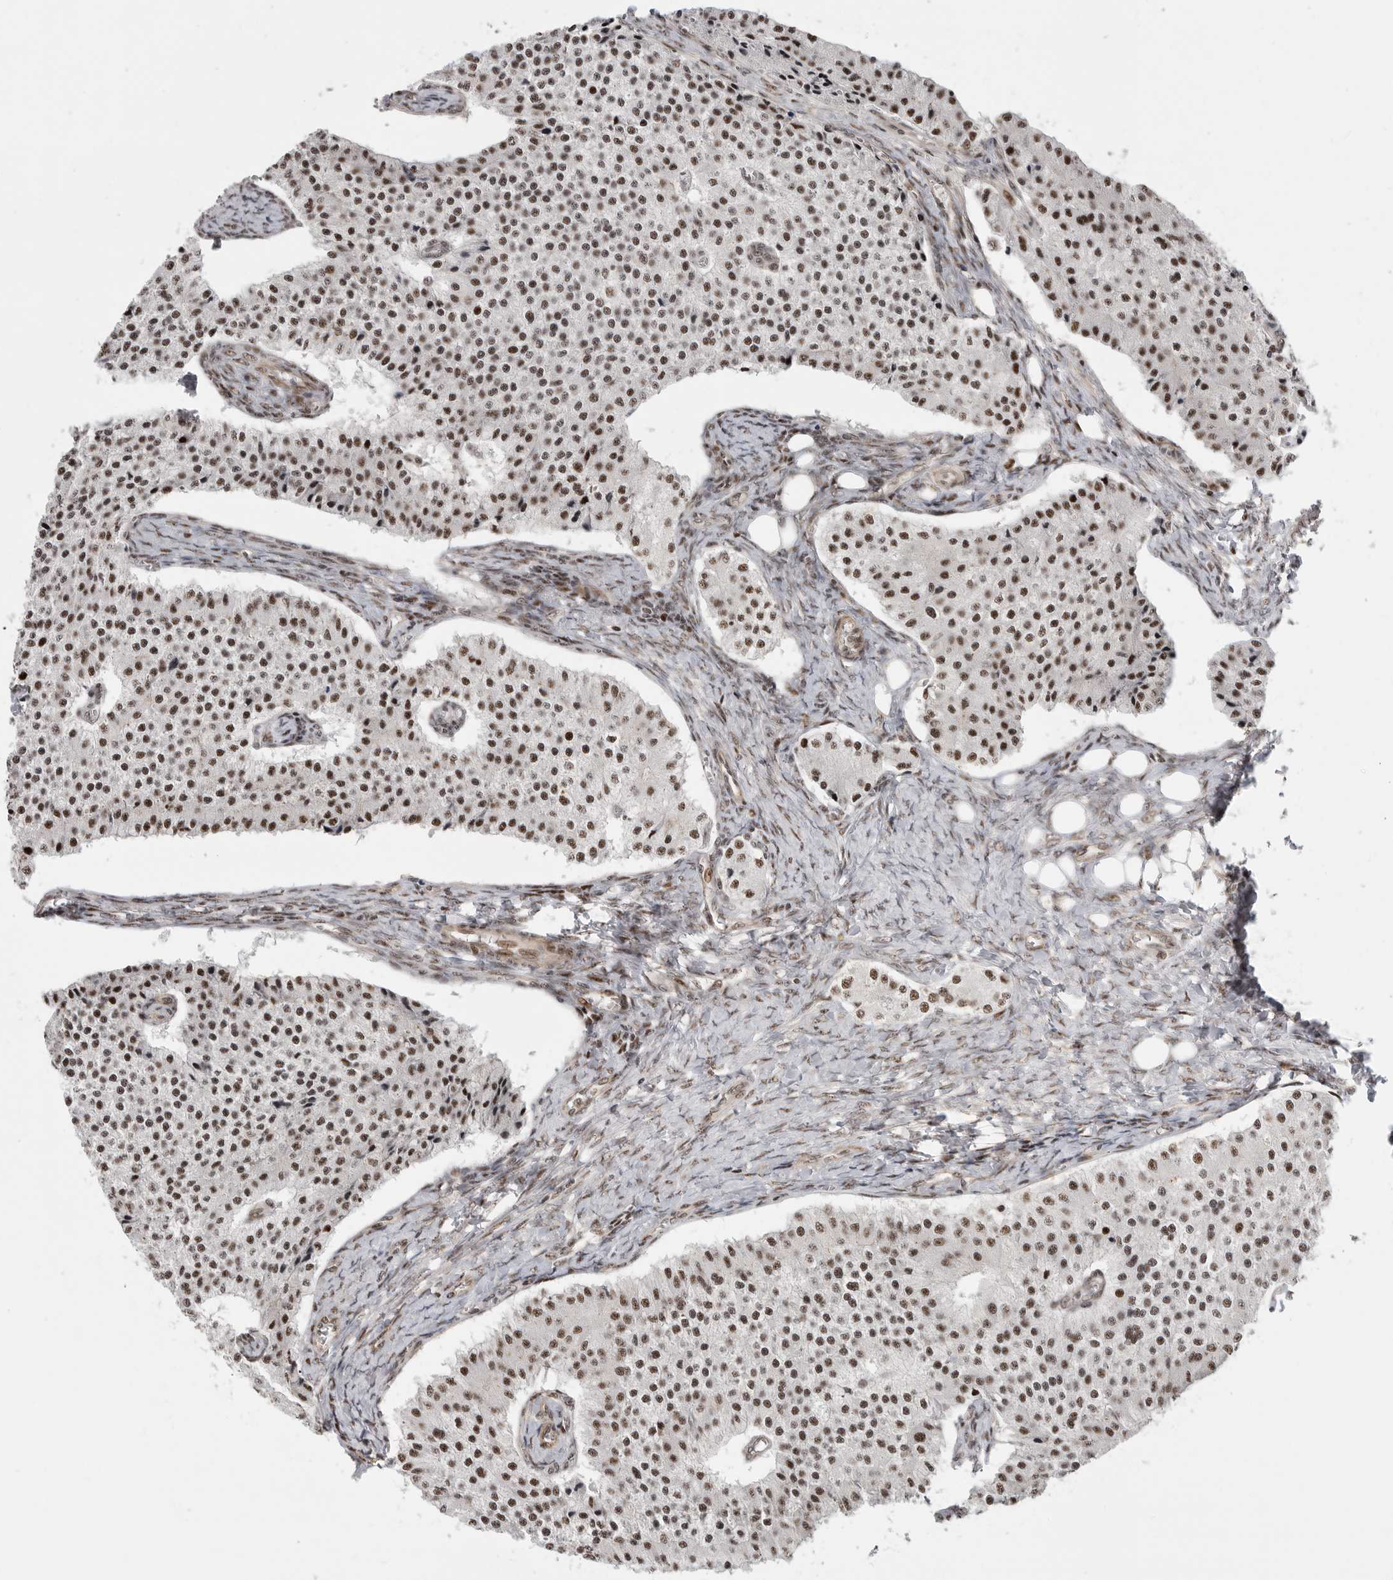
{"staining": {"intensity": "moderate", "quantity": ">75%", "location": "nuclear"}, "tissue": "carcinoid", "cell_type": "Tumor cells", "image_type": "cancer", "snomed": [{"axis": "morphology", "description": "Carcinoid, malignant, NOS"}, {"axis": "topography", "description": "Colon"}], "caption": "About >75% of tumor cells in carcinoid (malignant) show moderate nuclear protein staining as visualized by brown immunohistochemical staining.", "gene": "GPATCH2", "patient": {"sex": "female", "age": 52}}